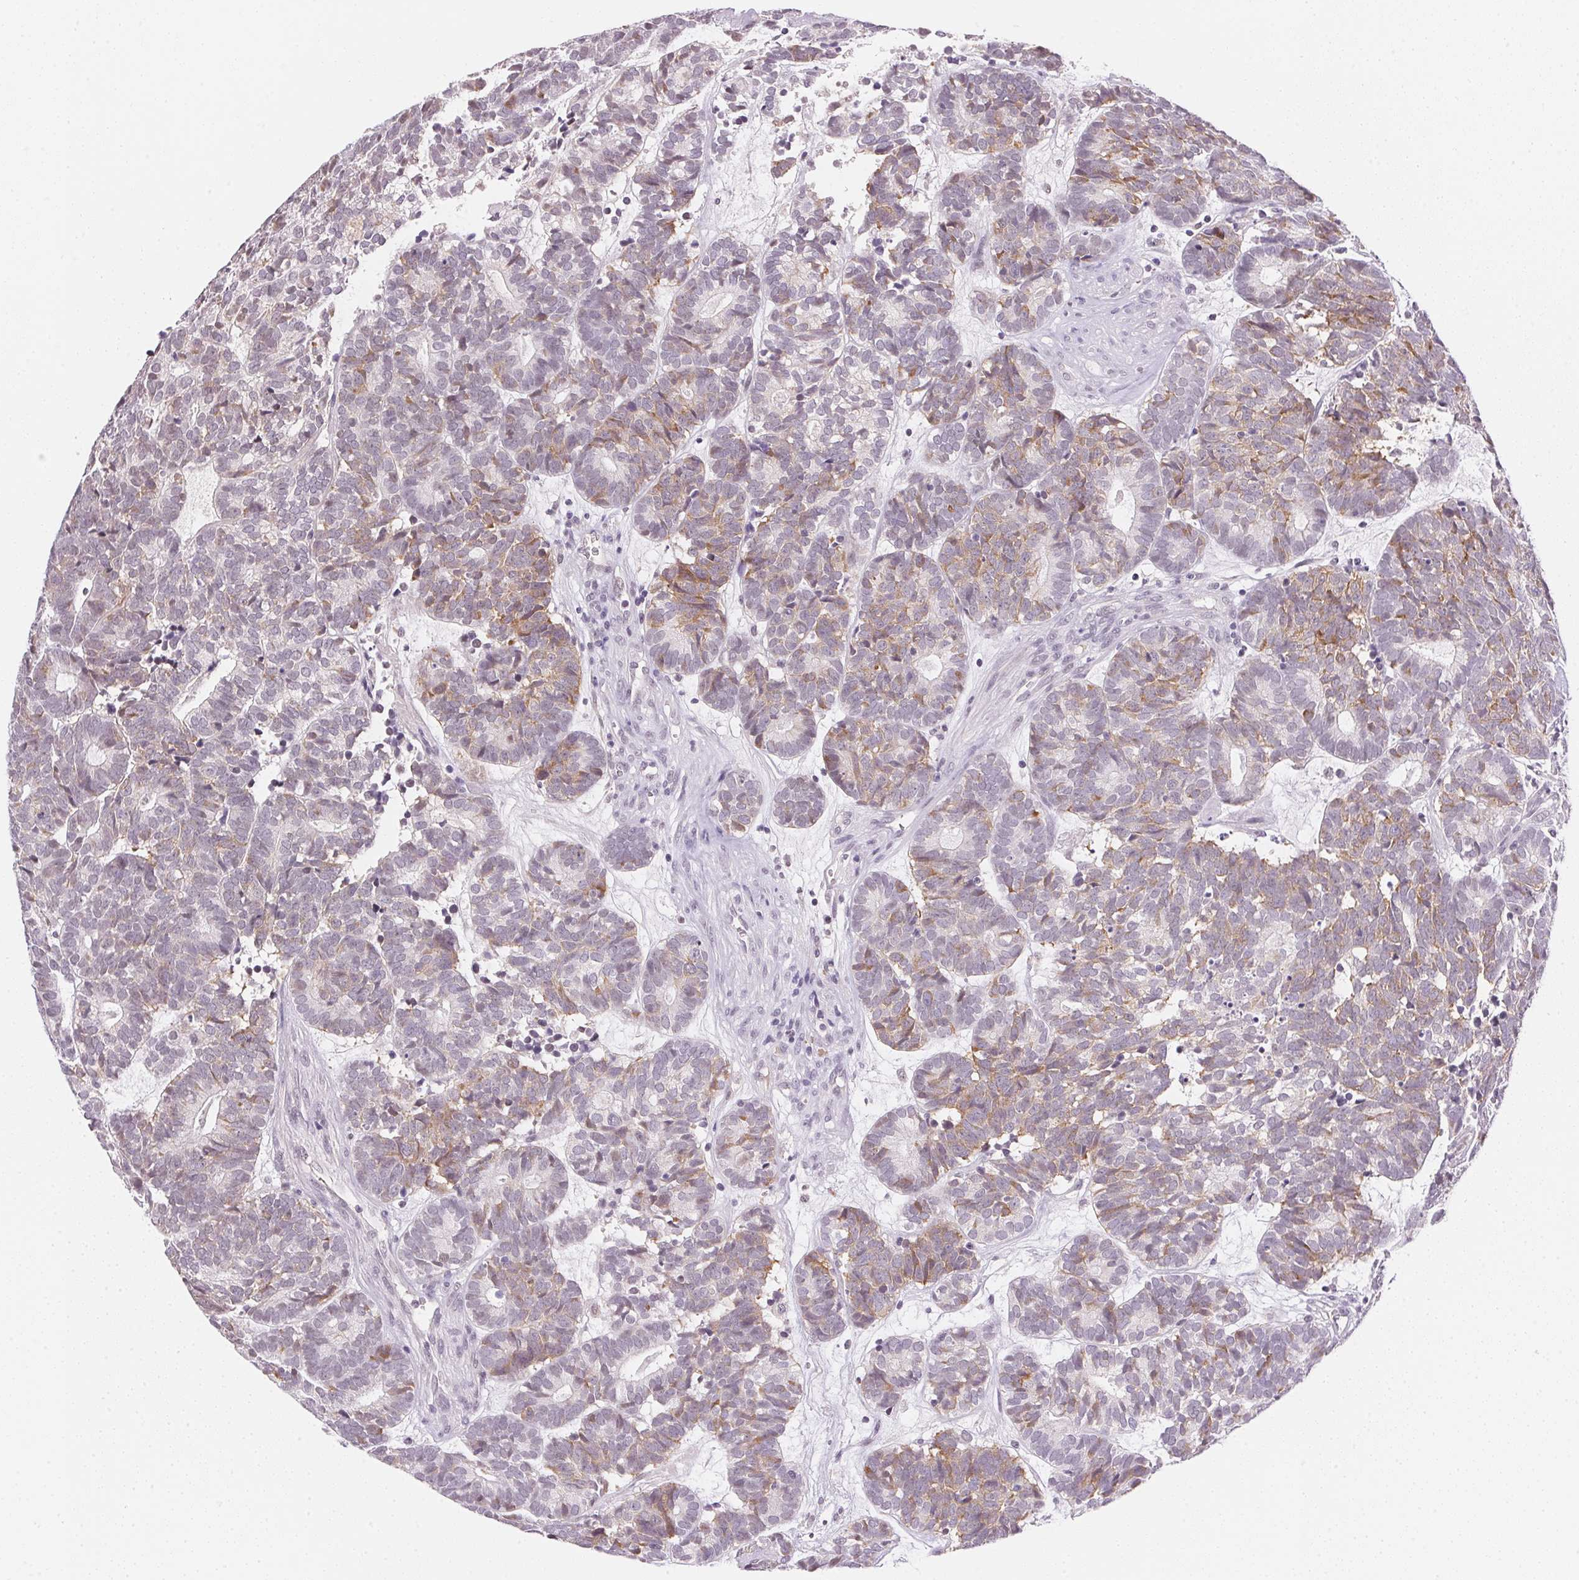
{"staining": {"intensity": "weak", "quantity": "25%-75%", "location": "cytoplasmic/membranous"}, "tissue": "head and neck cancer", "cell_type": "Tumor cells", "image_type": "cancer", "snomed": [{"axis": "morphology", "description": "Adenocarcinoma, NOS"}, {"axis": "topography", "description": "Head-Neck"}], "caption": "IHC (DAB (3,3'-diaminobenzidine)) staining of head and neck adenocarcinoma exhibits weak cytoplasmic/membranous protein staining in approximately 25%-75% of tumor cells. (DAB (3,3'-diaminobenzidine) IHC with brightfield microscopy, high magnification).", "gene": "FNDC4", "patient": {"sex": "female", "age": 81}}